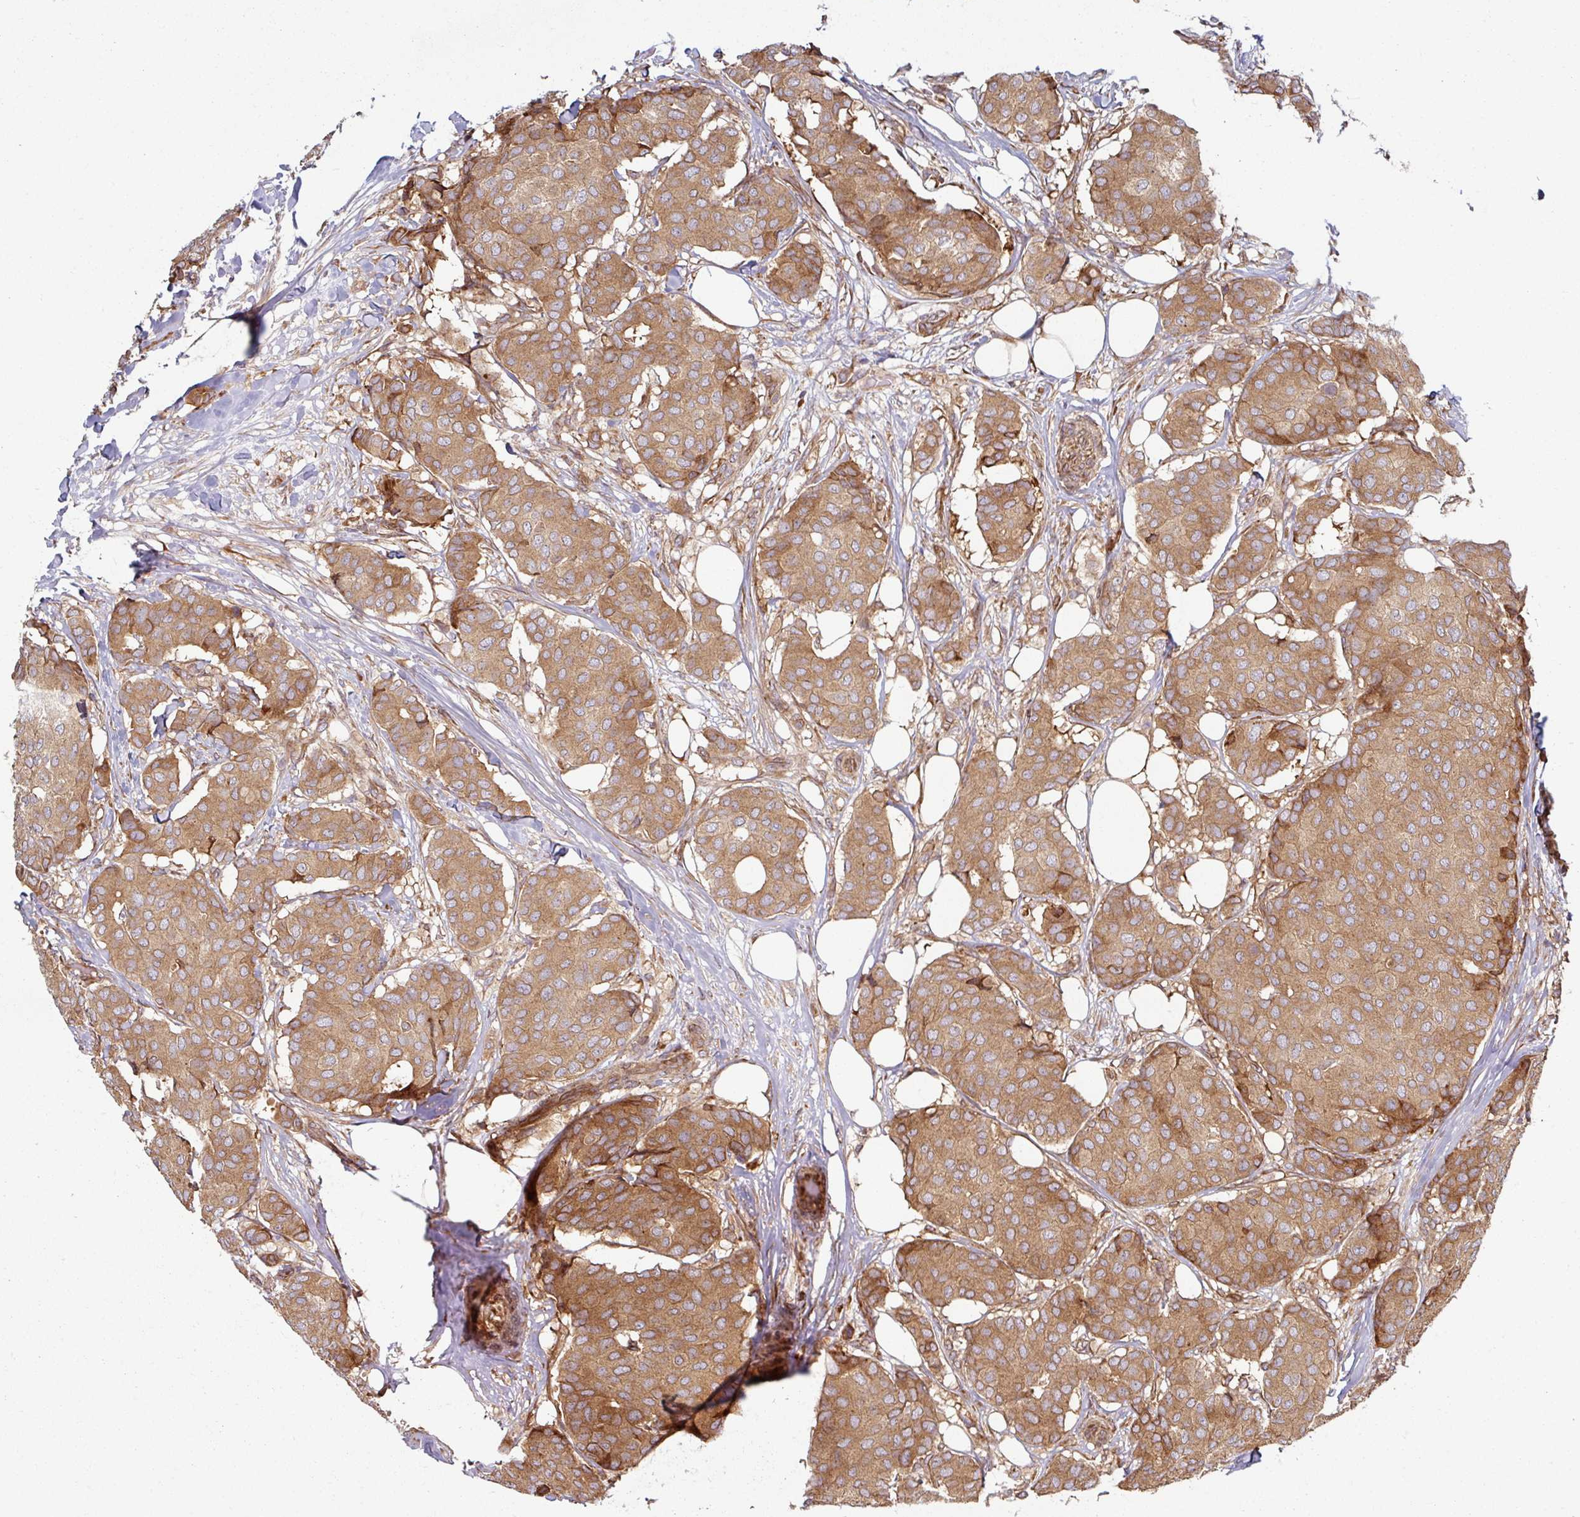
{"staining": {"intensity": "moderate", "quantity": ">75%", "location": "cytoplasmic/membranous"}, "tissue": "breast cancer", "cell_type": "Tumor cells", "image_type": "cancer", "snomed": [{"axis": "morphology", "description": "Duct carcinoma"}, {"axis": "topography", "description": "Breast"}], "caption": "High-magnification brightfield microscopy of breast cancer (invasive ductal carcinoma) stained with DAB (3,3'-diaminobenzidine) (brown) and counterstained with hematoxylin (blue). tumor cells exhibit moderate cytoplasmic/membranous expression is appreciated in about>75% of cells.", "gene": "RAB5A", "patient": {"sex": "female", "age": 75}}